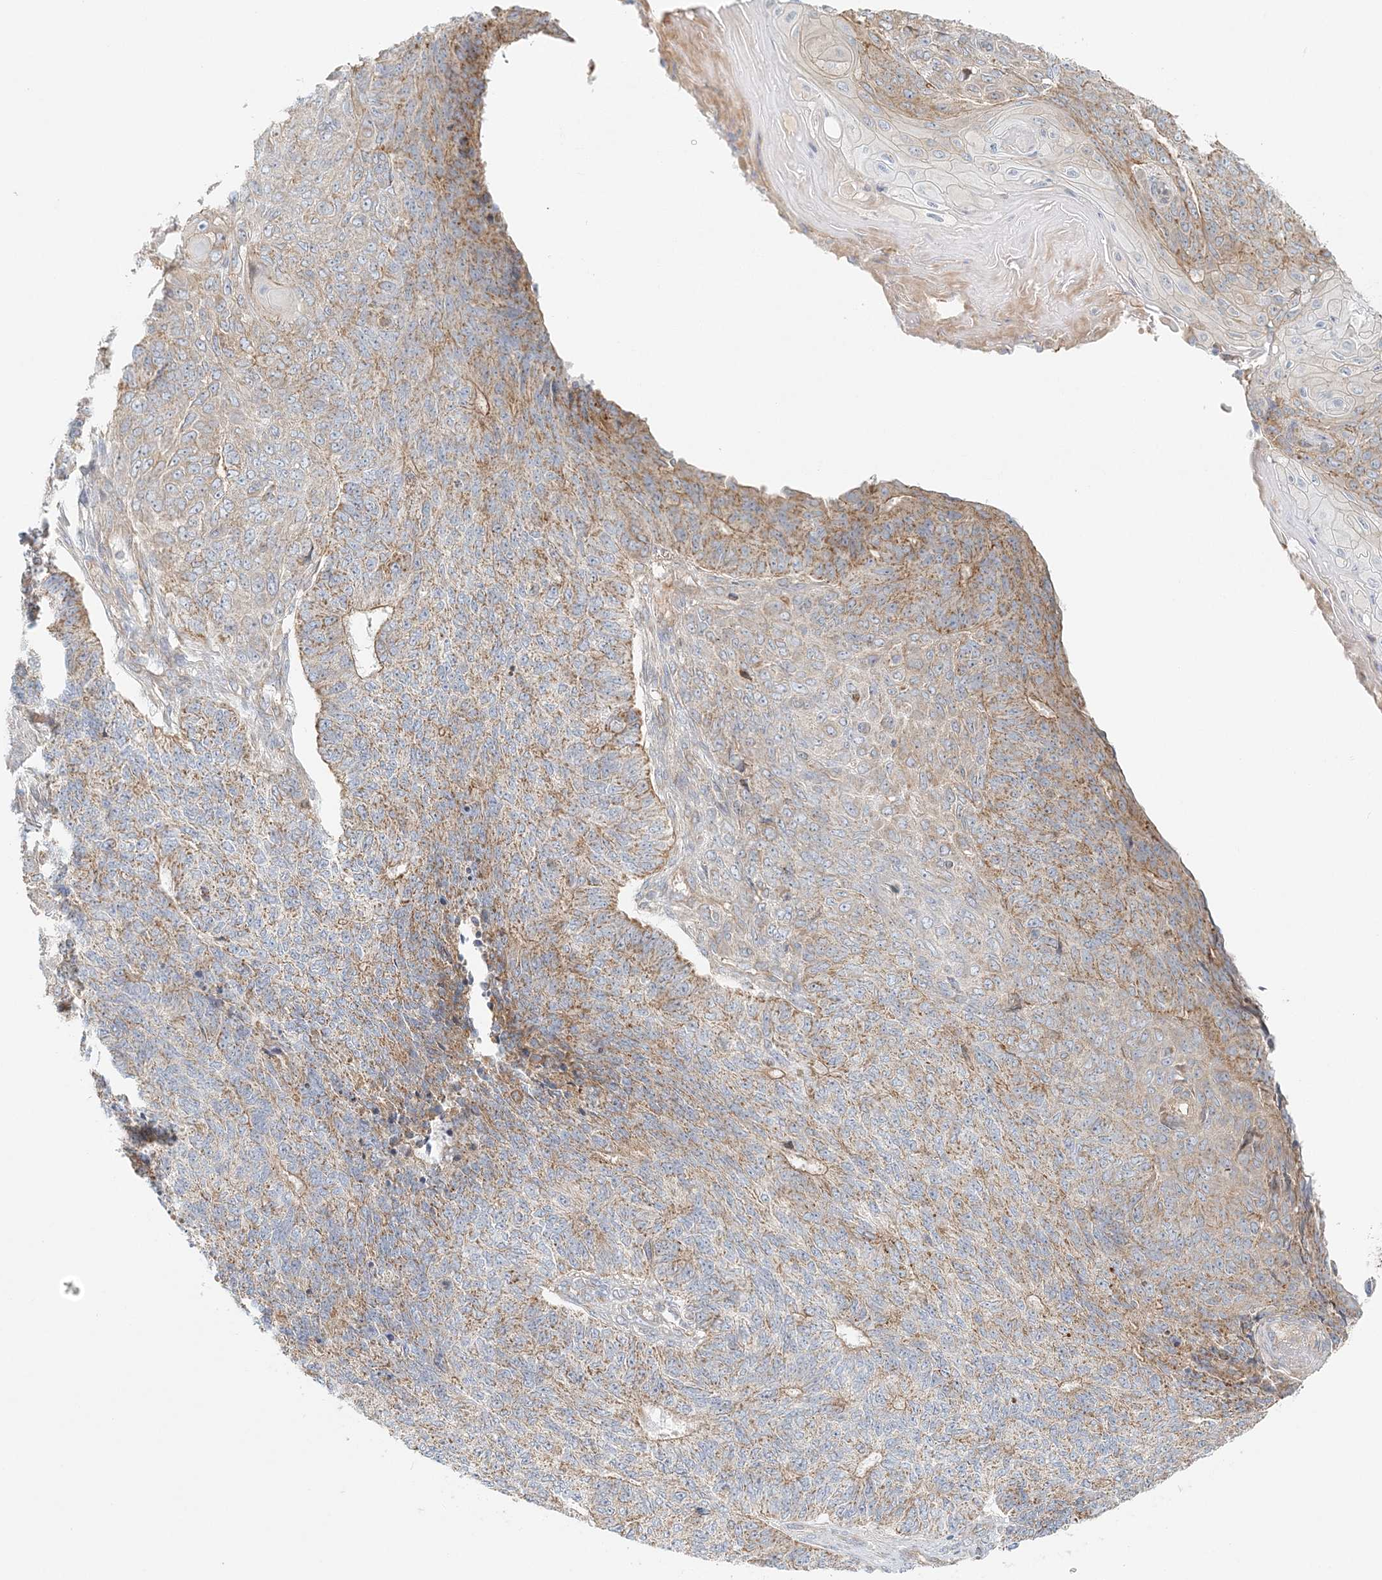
{"staining": {"intensity": "moderate", "quantity": ">75%", "location": "cytoplasmic/membranous"}, "tissue": "endometrial cancer", "cell_type": "Tumor cells", "image_type": "cancer", "snomed": [{"axis": "morphology", "description": "Adenocarcinoma, NOS"}, {"axis": "topography", "description": "Endometrium"}], "caption": "Moderate cytoplasmic/membranous positivity is appreciated in approximately >75% of tumor cells in adenocarcinoma (endometrial). (DAB = brown stain, brightfield microscopy at high magnification).", "gene": "KIAA0232", "patient": {"sex": "female", "age": 32}}